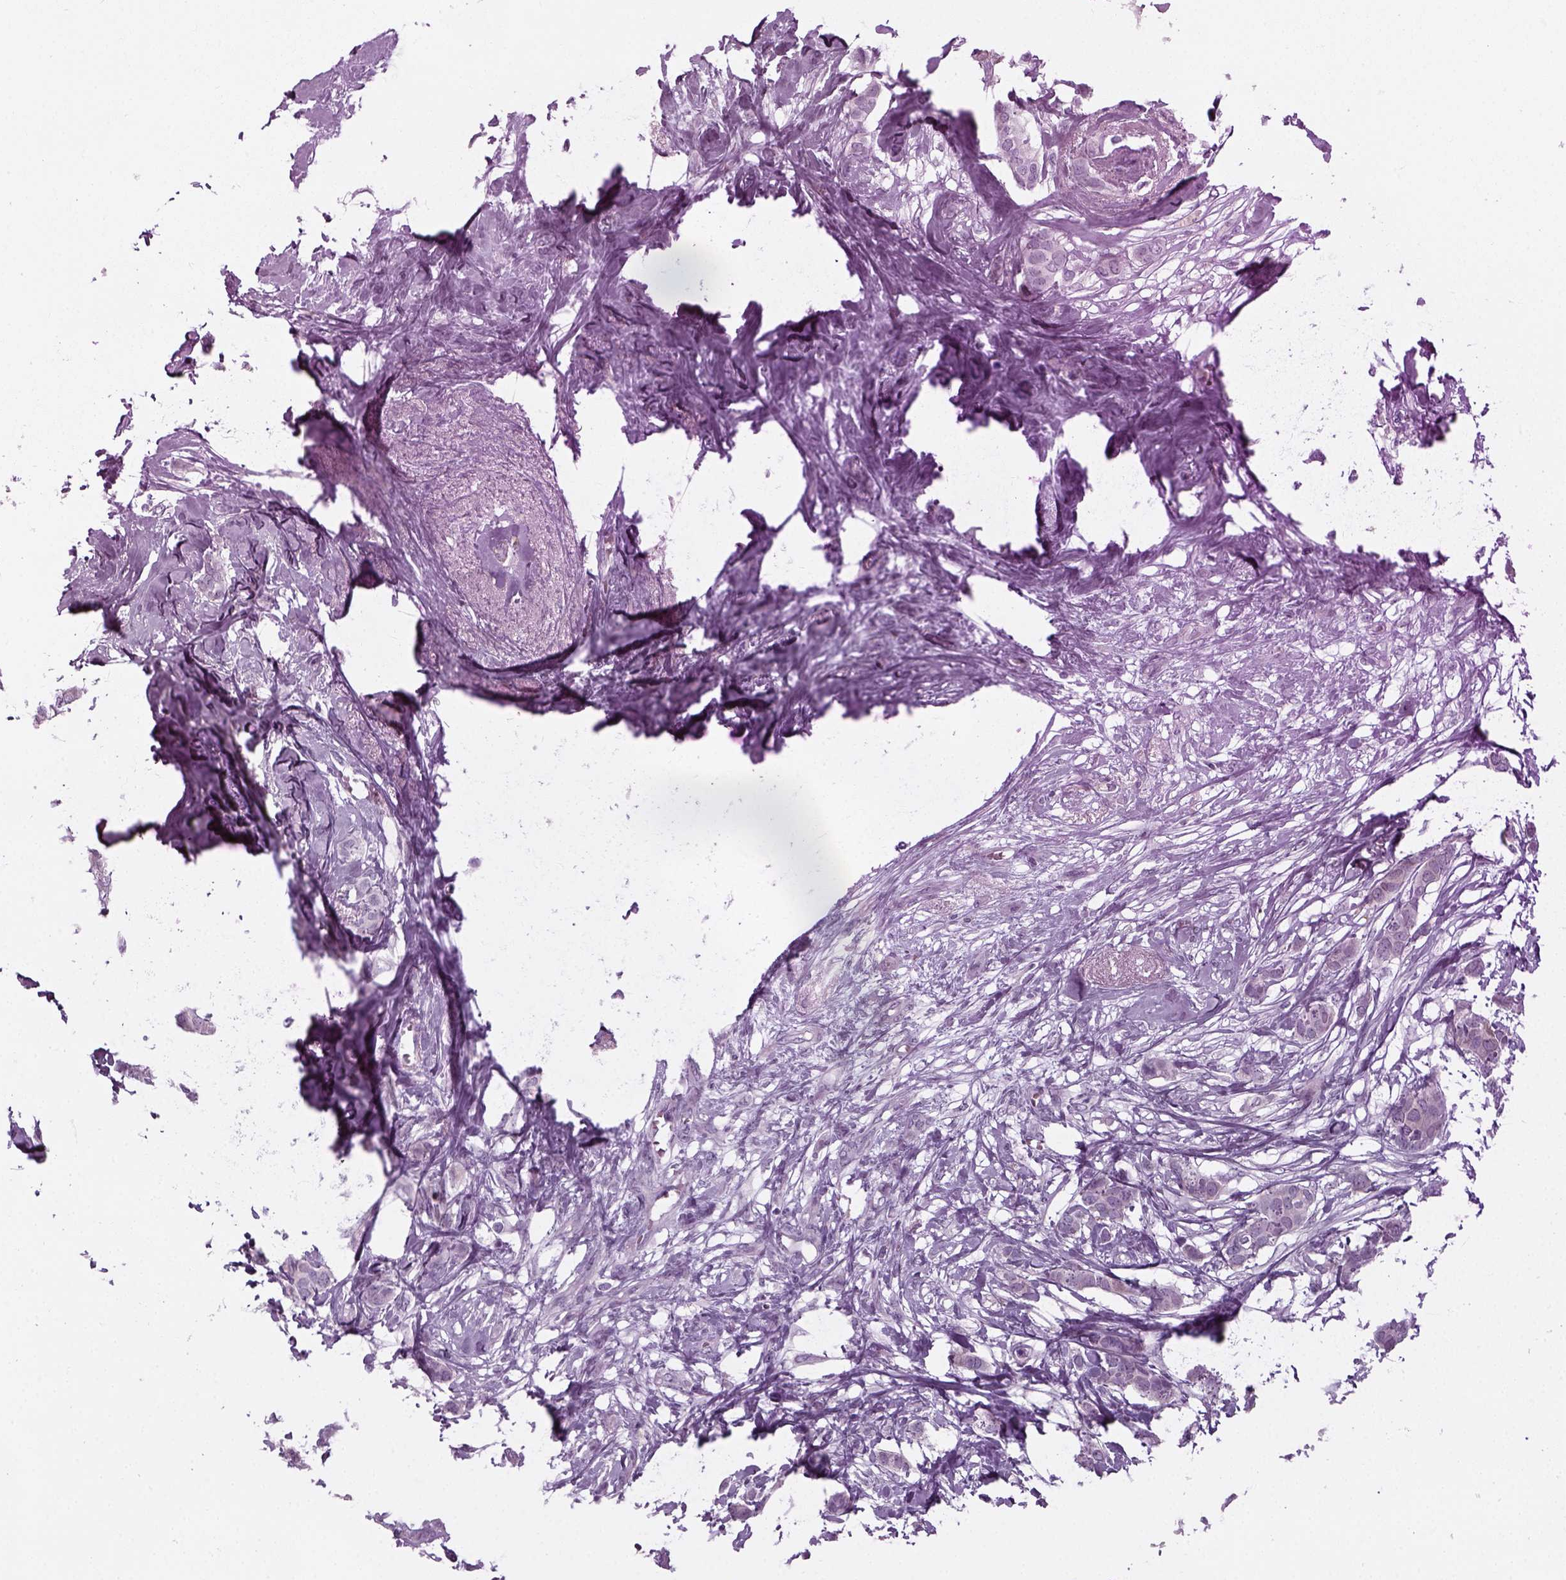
{"staining": {"intensity": "negative", "quantity": "none", "location": "none"}, "tissue": "breast cancer", "cell_type": "Tumor cells", "image_type": "cancer", "snomed": [{"axis": "morphology", "description": "Duct carcinoma"}, {"axis": "topography", "description": "Breast"}], "caption": "Protein analysis of breast cancer (intraductal carcinoma) demonstrates no significant staining in tumor cells.", "gene": "KRT75", "patient": {"sex": "female", "age": 62}}